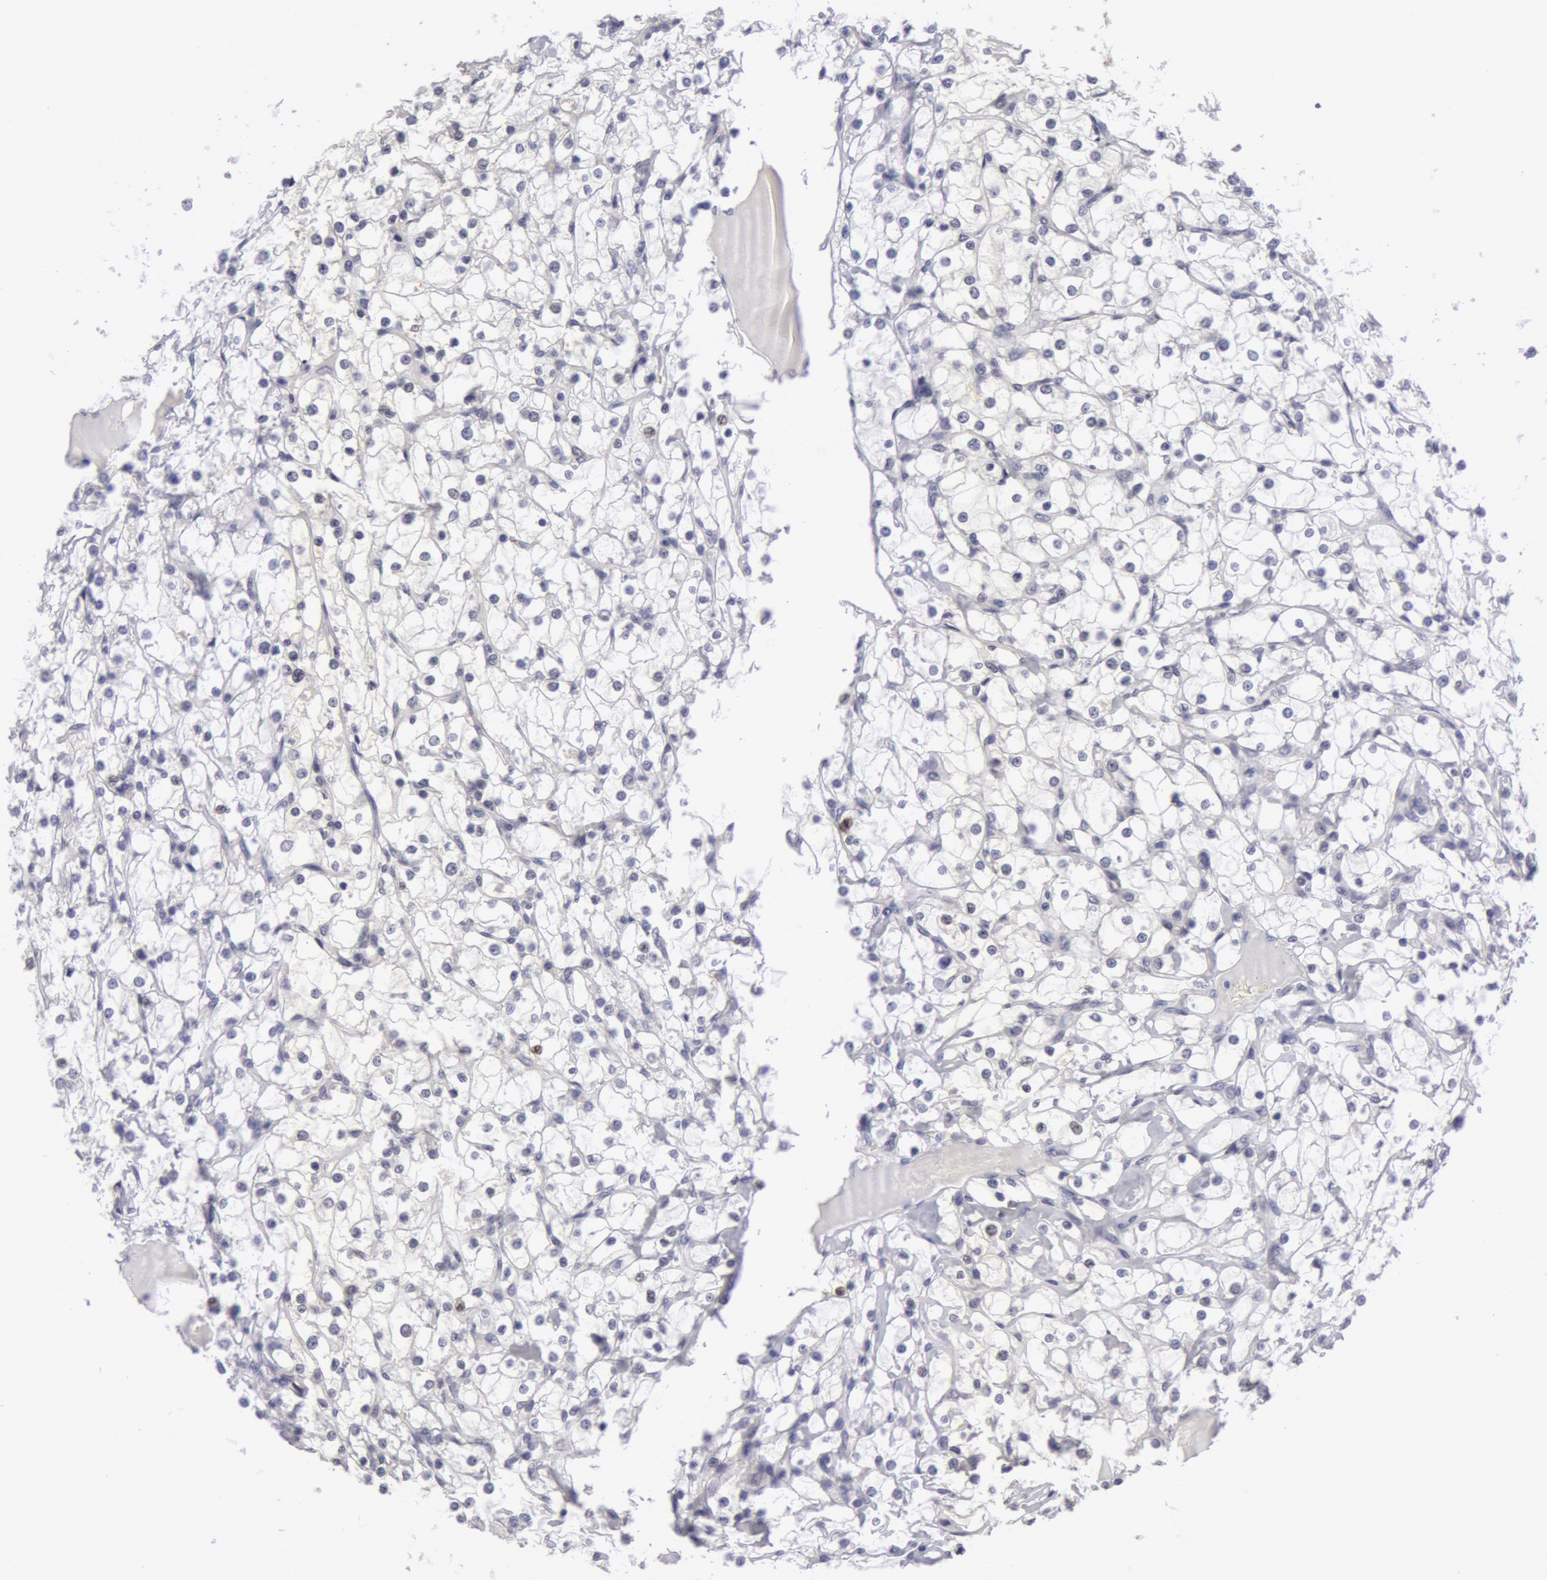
{"staining": {"intensity": "negative", "quantity": "none", "location": "none"}, "tissue": "renal cancer", "cell_type": "Tumor cells", "image_type": "cancer", "snomed": [{"axis": "morphology", "description": "Adenocarcinoma, NOS"}, {"axis": "topography", "description": "Kidney"}], "caption": "IHC histopathology image of neoplastic tissue: renal cancer stained with DAB (3,3'-diaminobenzidine) exhibits no significant protein positivity in tumor cells.", "gene": "NLGN4X", "patient": {"sex": "female", "age": 73}}